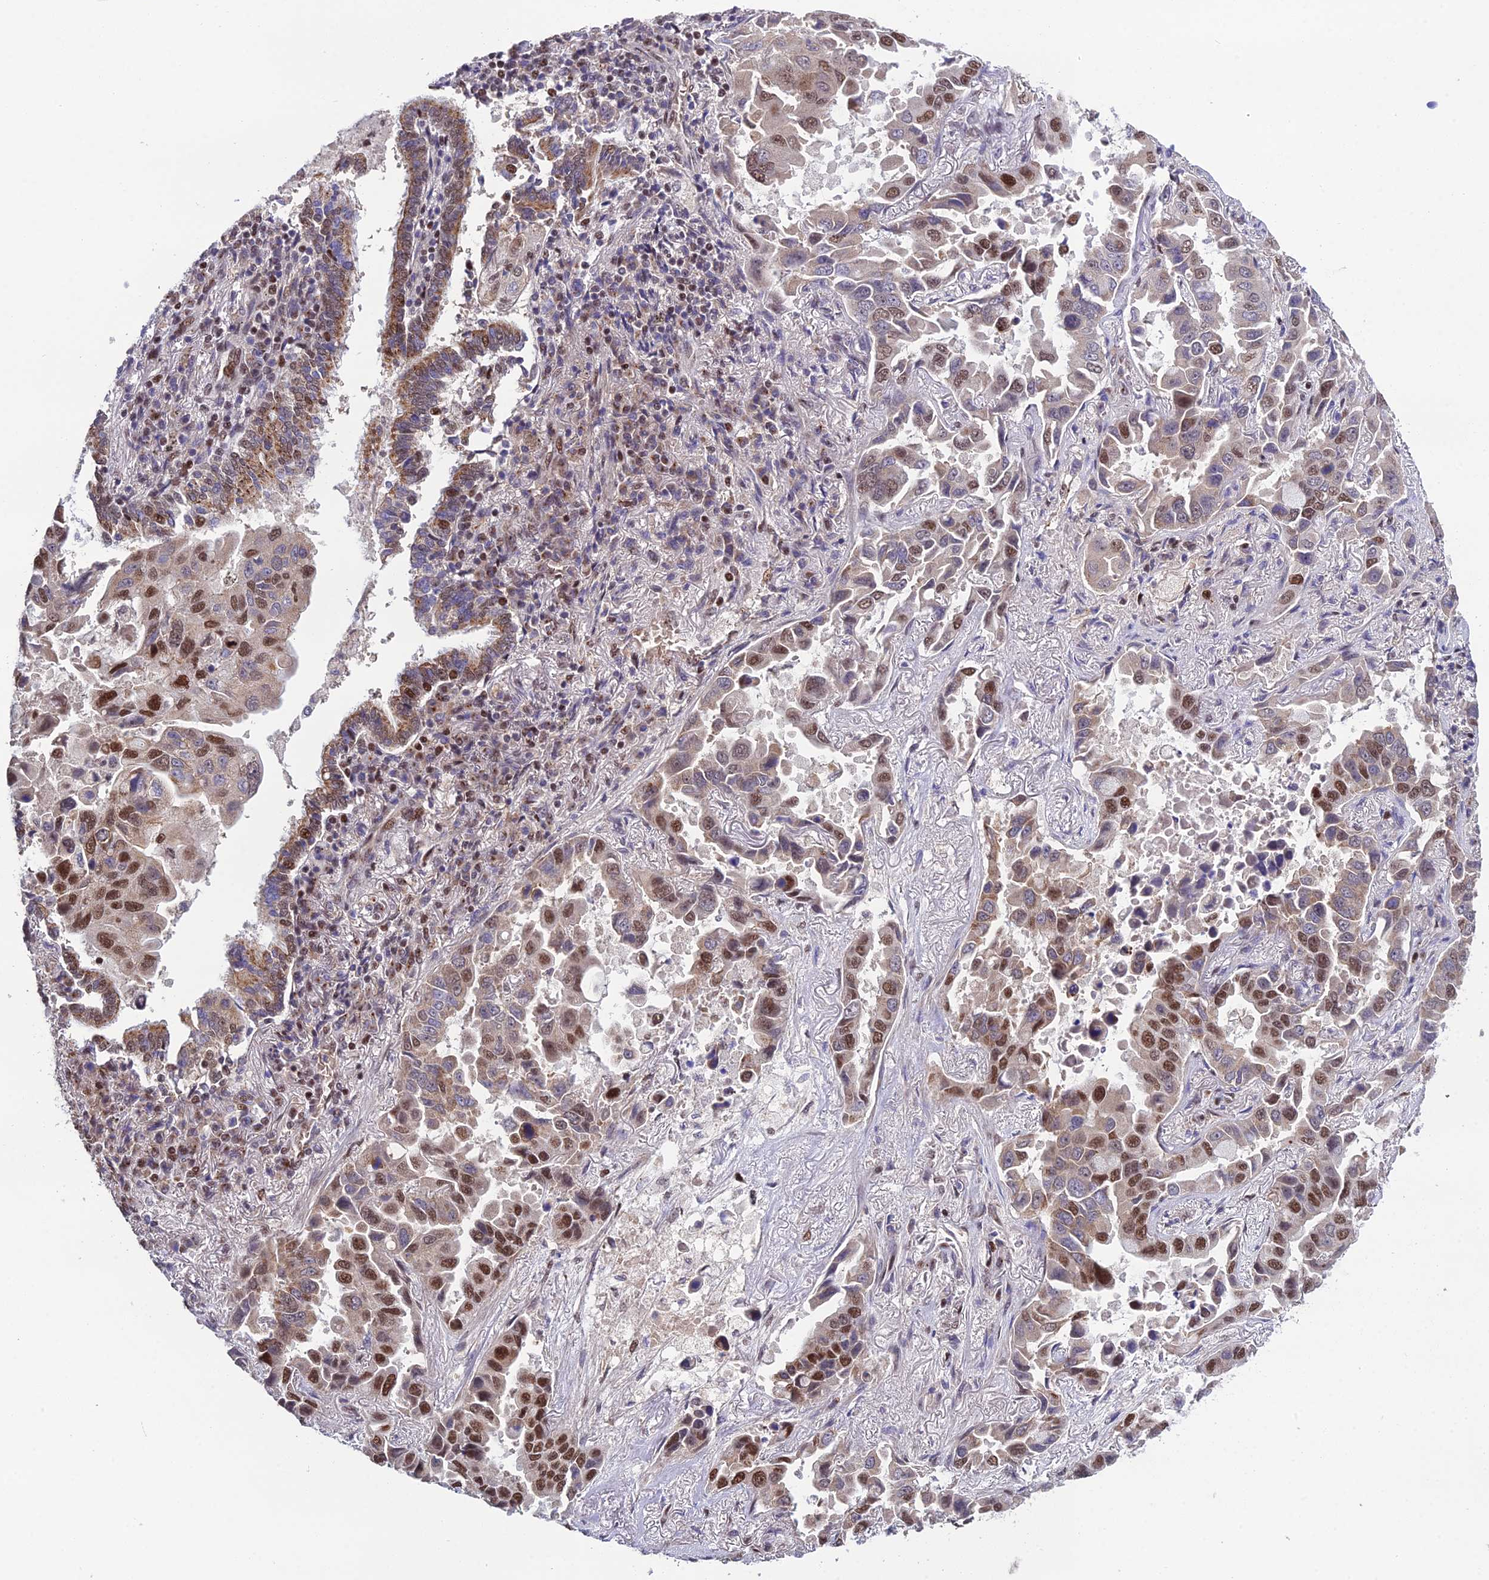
{"staining": {"intensity": "strong", "quantity": "25%-75%", "location": "nuclear"}, "tissue": "lung cancer", "cell_type": "Tumor cells", "image_type": "cancer", "snomed": [{"axis": "morphology", "description": "Adenocarcinoma, NOS"}, {"axis": "topography", "description": "Lung"}], "caption": "Human lung cancer (adenocarcinoma) stained with a brown dye exhibits strong nuclear positive expression in about 25%-75% of tumor cells.", "gene": "ARL2", "patient": {"sex": "male", "age": 64}}